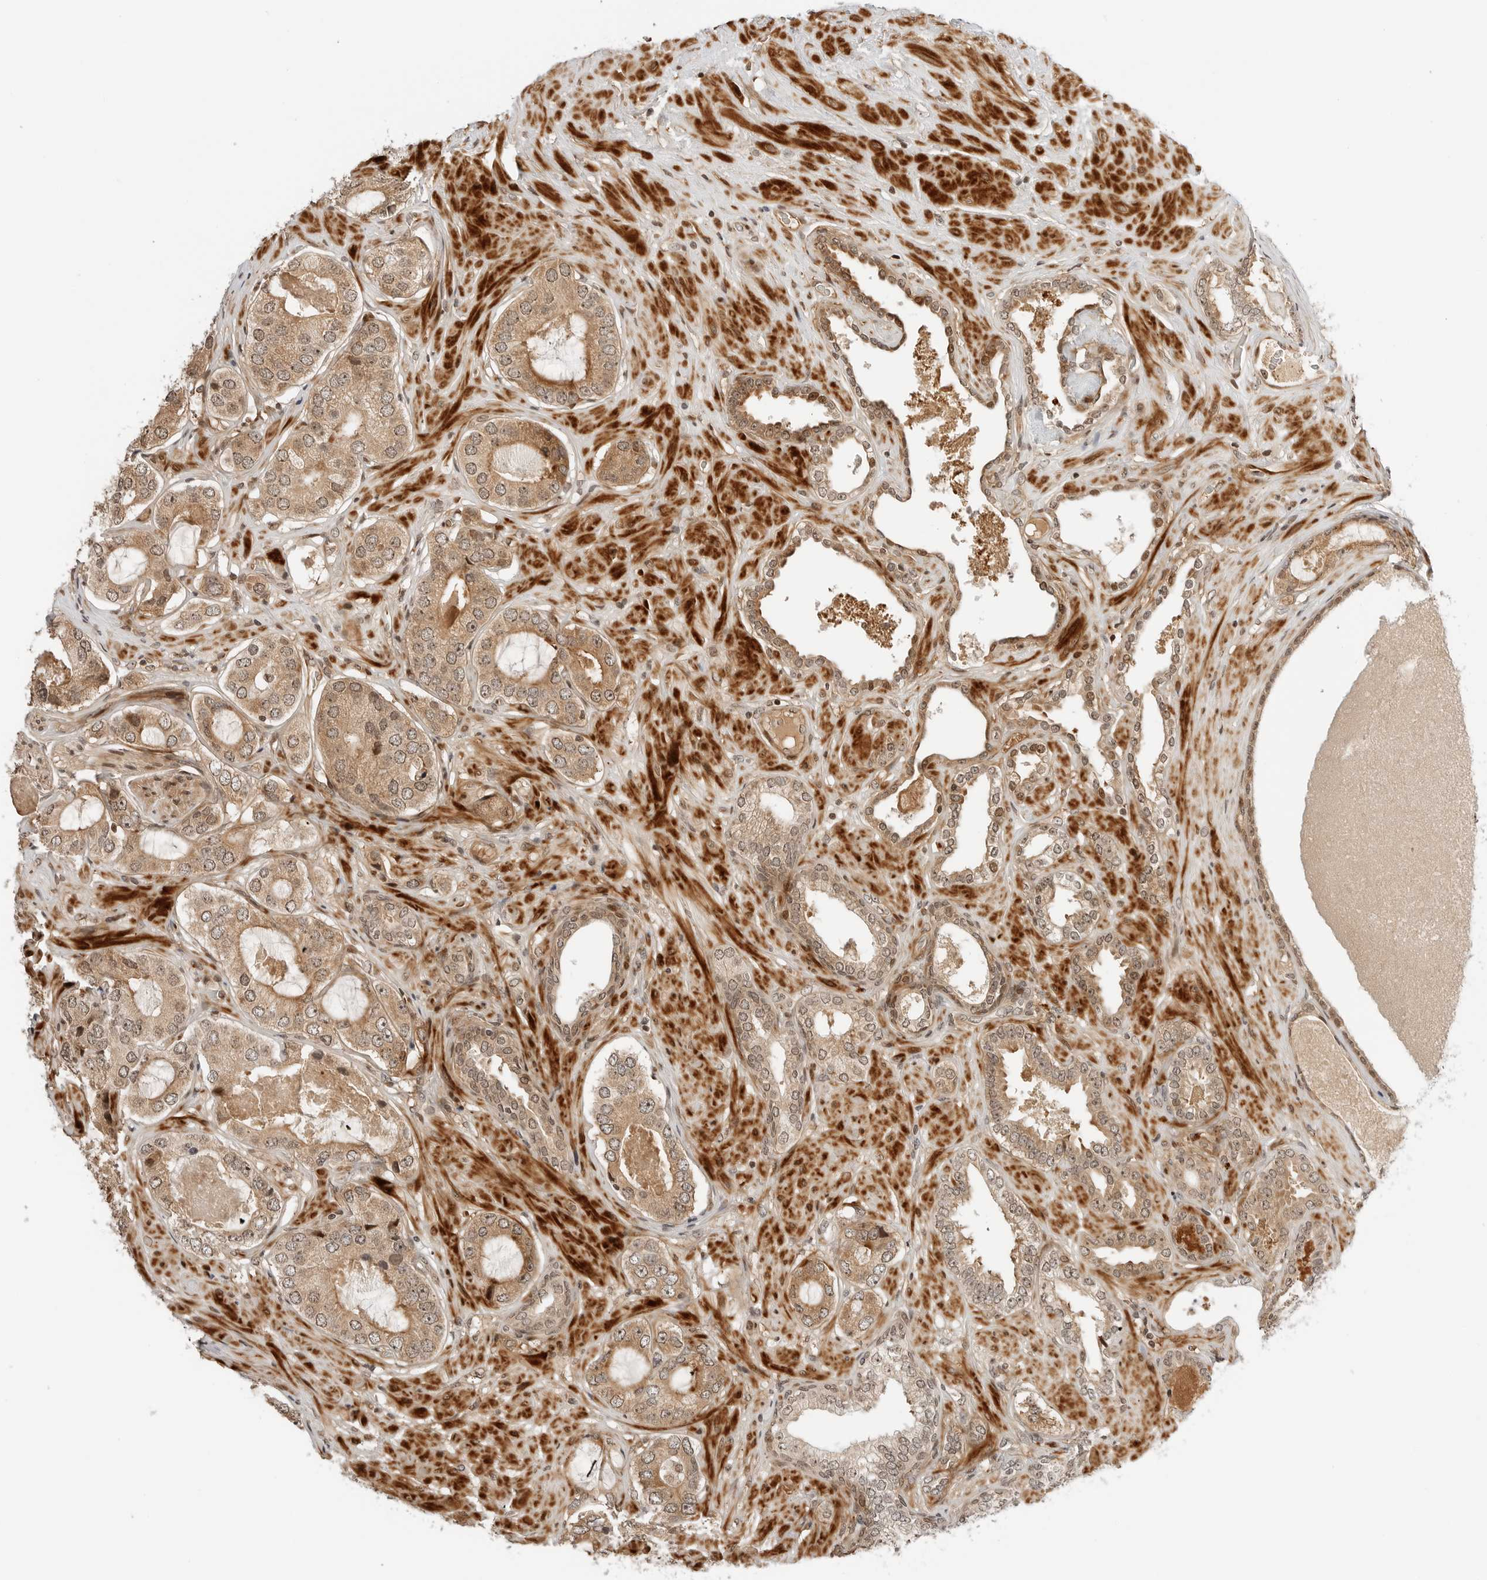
{"staining": {"intensity": "weak", "quantity": ">75%", "location": "cytoplasmic/membranous,nuclear"}, "tissue": "prostate cancer", "cell_type": "Tumor cells", "image_type": "cancer", "snomed": [{"axis": "morphology", "description": "Adenocarcinoma, High grade"}, {"axis": "topography", "description": "Prostate"}], "caption": "Approximately >75% of tumor cells in prostate cancer demonstrate weak cytoplasmic/membranous and nuclear protein expression as visualized by brown immunohistochemical staining.", "gene": "GEM", "patient": {"sex": "male", "age": 59}}